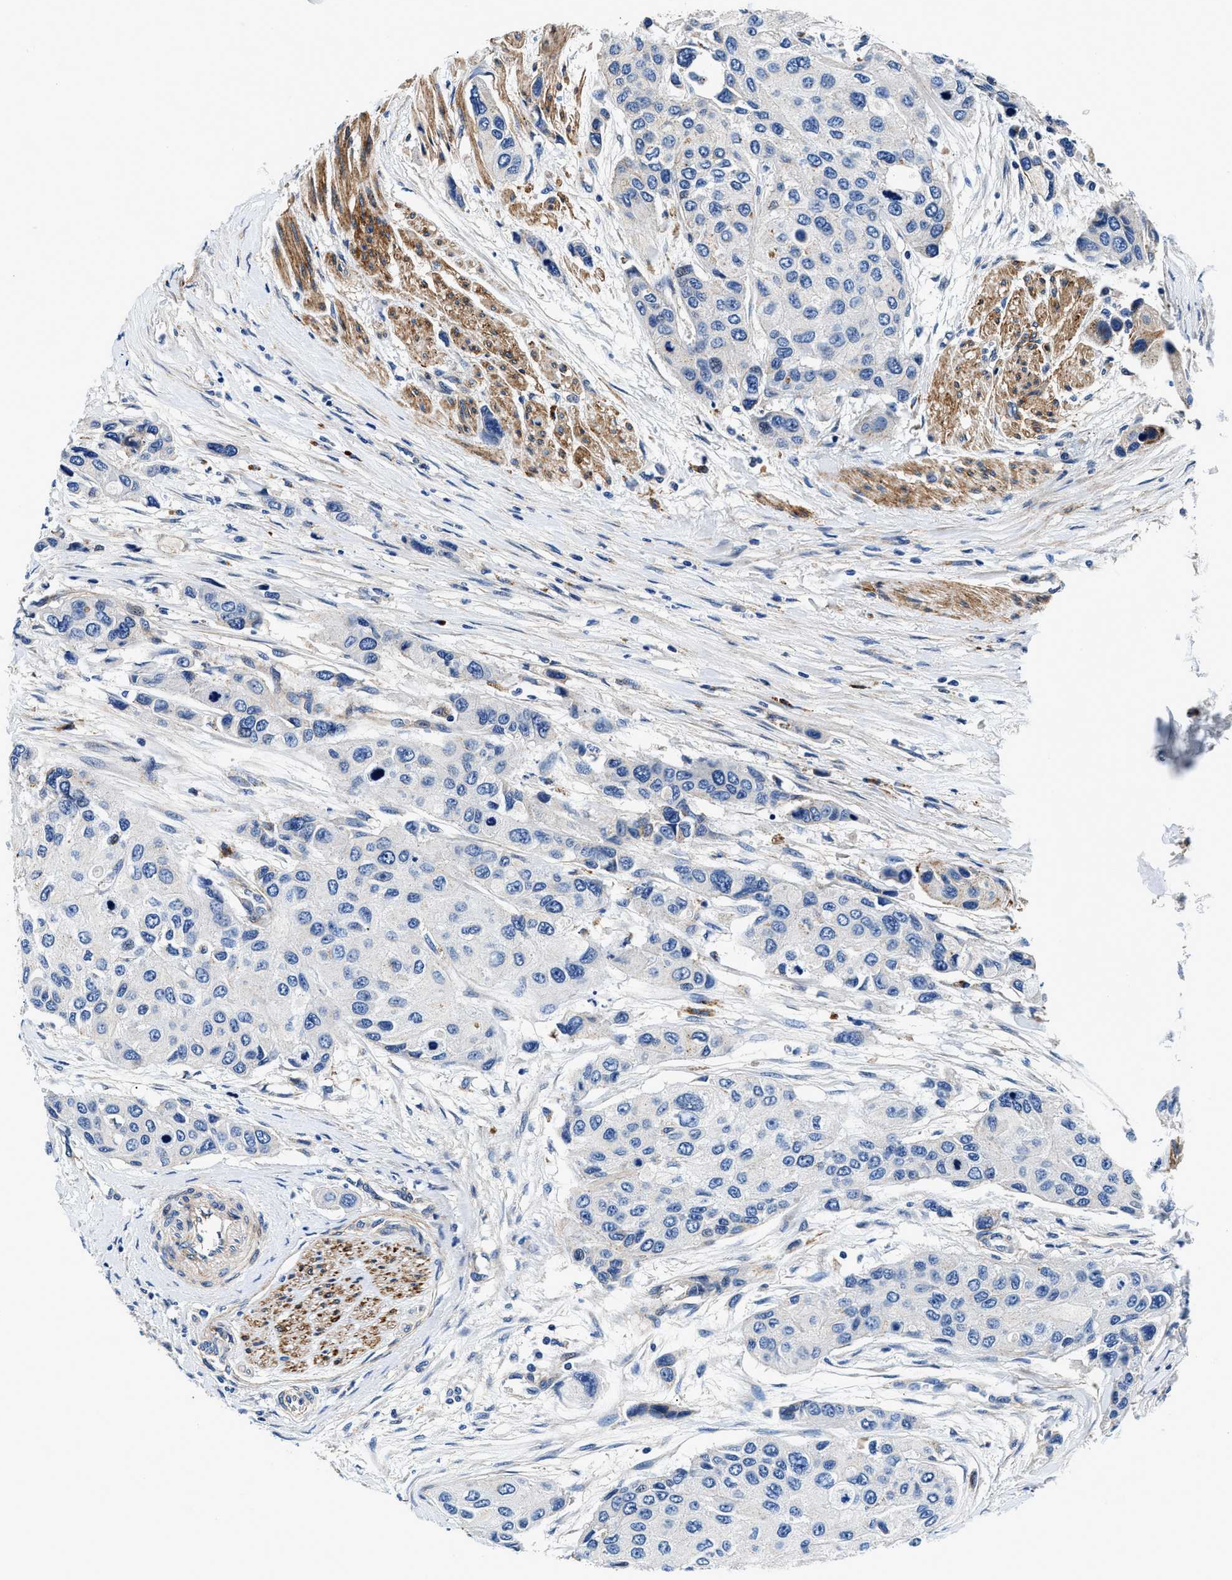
{"staining": {"intensity": "negative", "quantity": "none", "location": "none"}, "tissue": "urothelial cancer", "cell_type": "Tumor cells", "image_type": "cancer", "snomed": [{"axis": "morphology", "description": "Urothelial carcinoma, High grade"}, {"axis": "topography", "description": "Urinary bladder"}], "caption": "IHC of human urothelial cancer displays no staining in tumor cells.", "gene": "DAG1", "patient": {"sex": "female", "age": 56}}